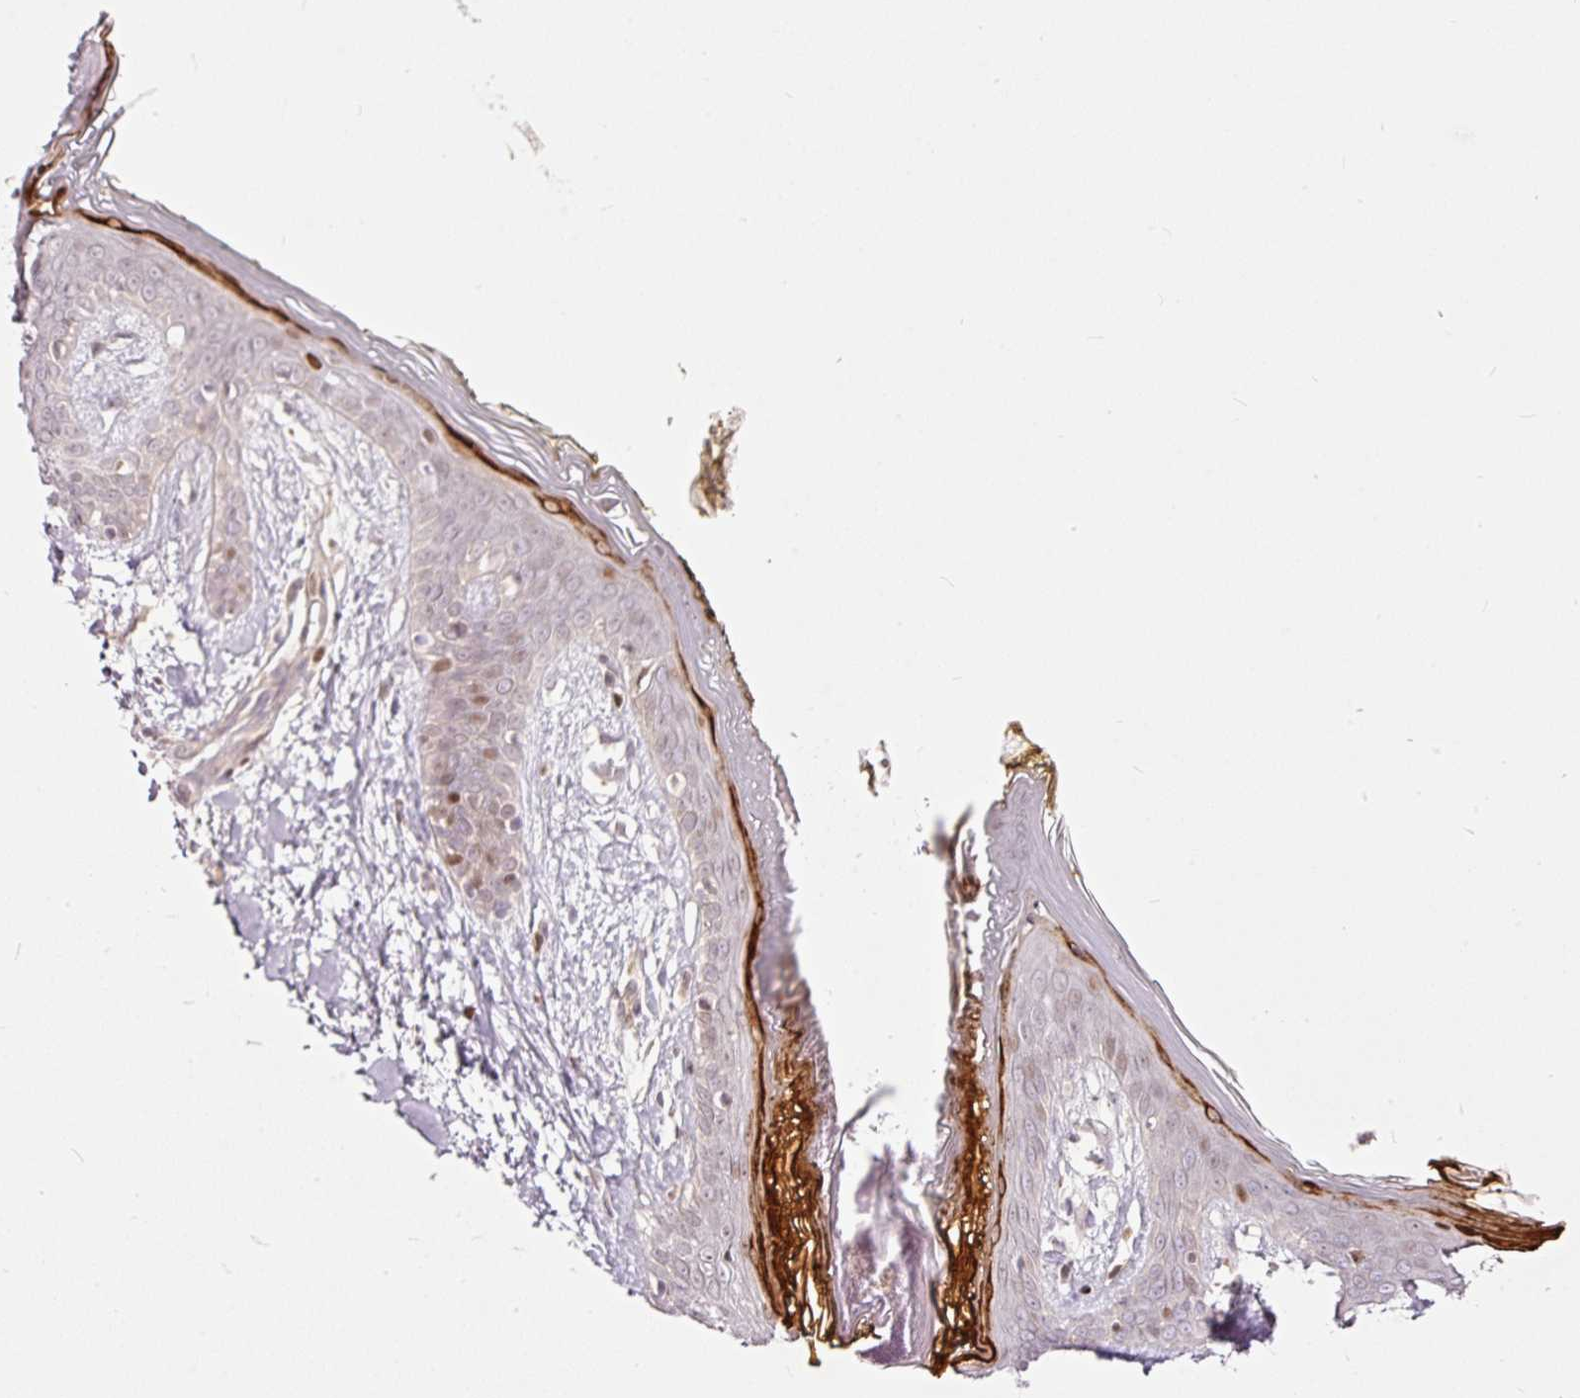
{"staining": {"intensity": "weak", "quantity": ">75%", "location": "nuclear"}, "tissue": "skin", "cell_type": "Fibroblasts", "image_type": "normal", "snomed": [{"axis": "morphology", "description": "Normal tissue, NOS"}, {"axis": "topography", "description": "Skin"}], "caption": "Protein staining exhibits weak nuclear positivity in approximately >75% of fibroblasts in unremarkable skin. The protein of interest is shown in brown color, while the nuclei are stained blue.", "gene": "ZNF778", "patient": {"sex": "female", "age": 34}}